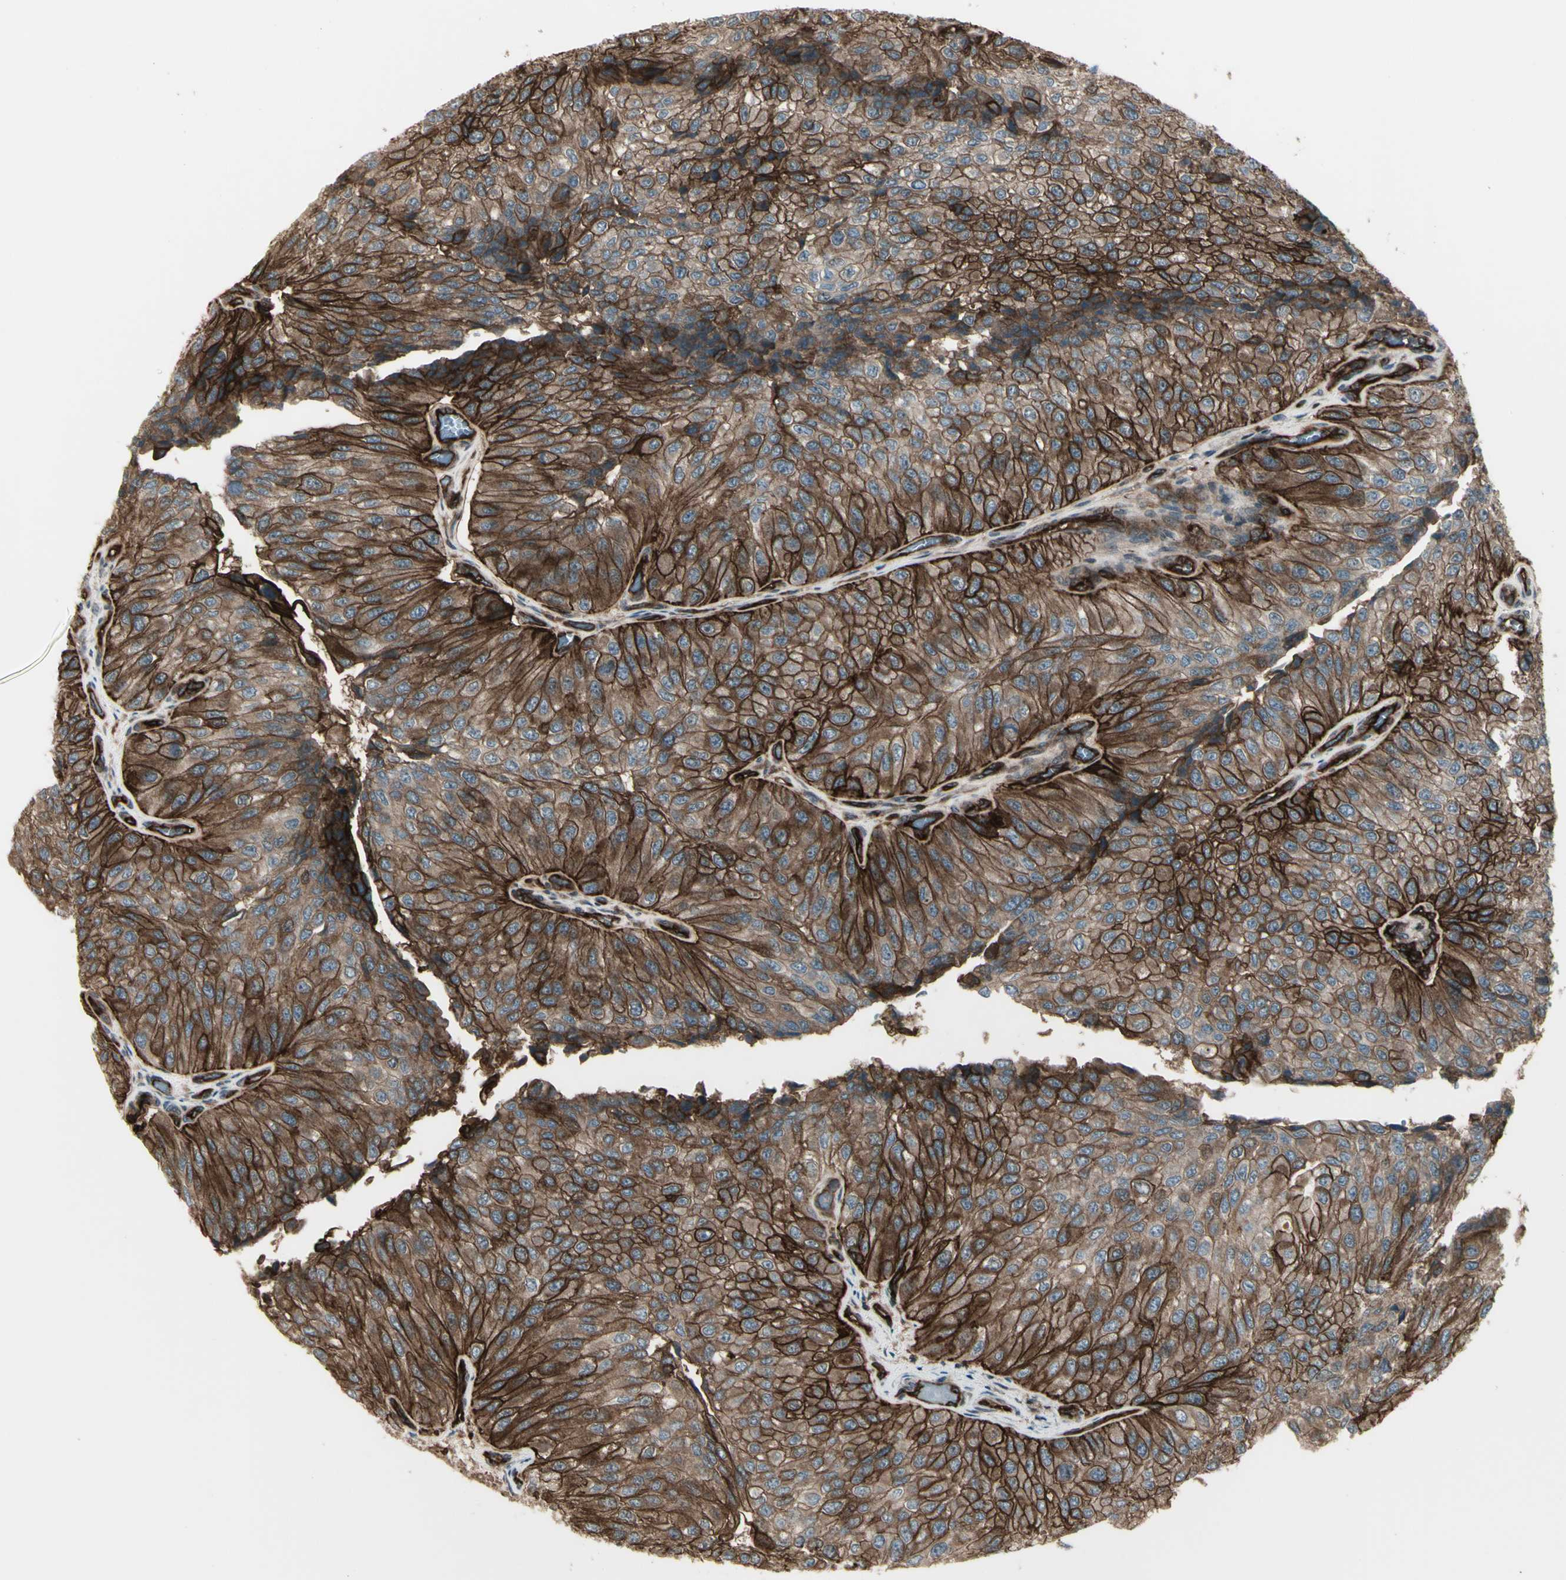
{"staining": {"intensity": "strong", "quantity": ">75%", "location": "cytoplasmic/membranous"}, "tissue": "urothelial cancer", "cell_type": "Tumor cells", "image_type": "cancer", "snomed": [{"axis": "morphology", "description": "Urothelial carcinoma, High grade"}, {"axis": "topography", "description": "Kidney"}, {"axis": "topography", "description": "Urinary bladder"}], "caption": "Tumor cells demonstrate high levels of strong cytoplasmic/membranous expression in about >75% of cells in human urothelial carcinoma (high-grade).", "gene": "FXYD5", "patient": {"sex": "male", "age": 77}}